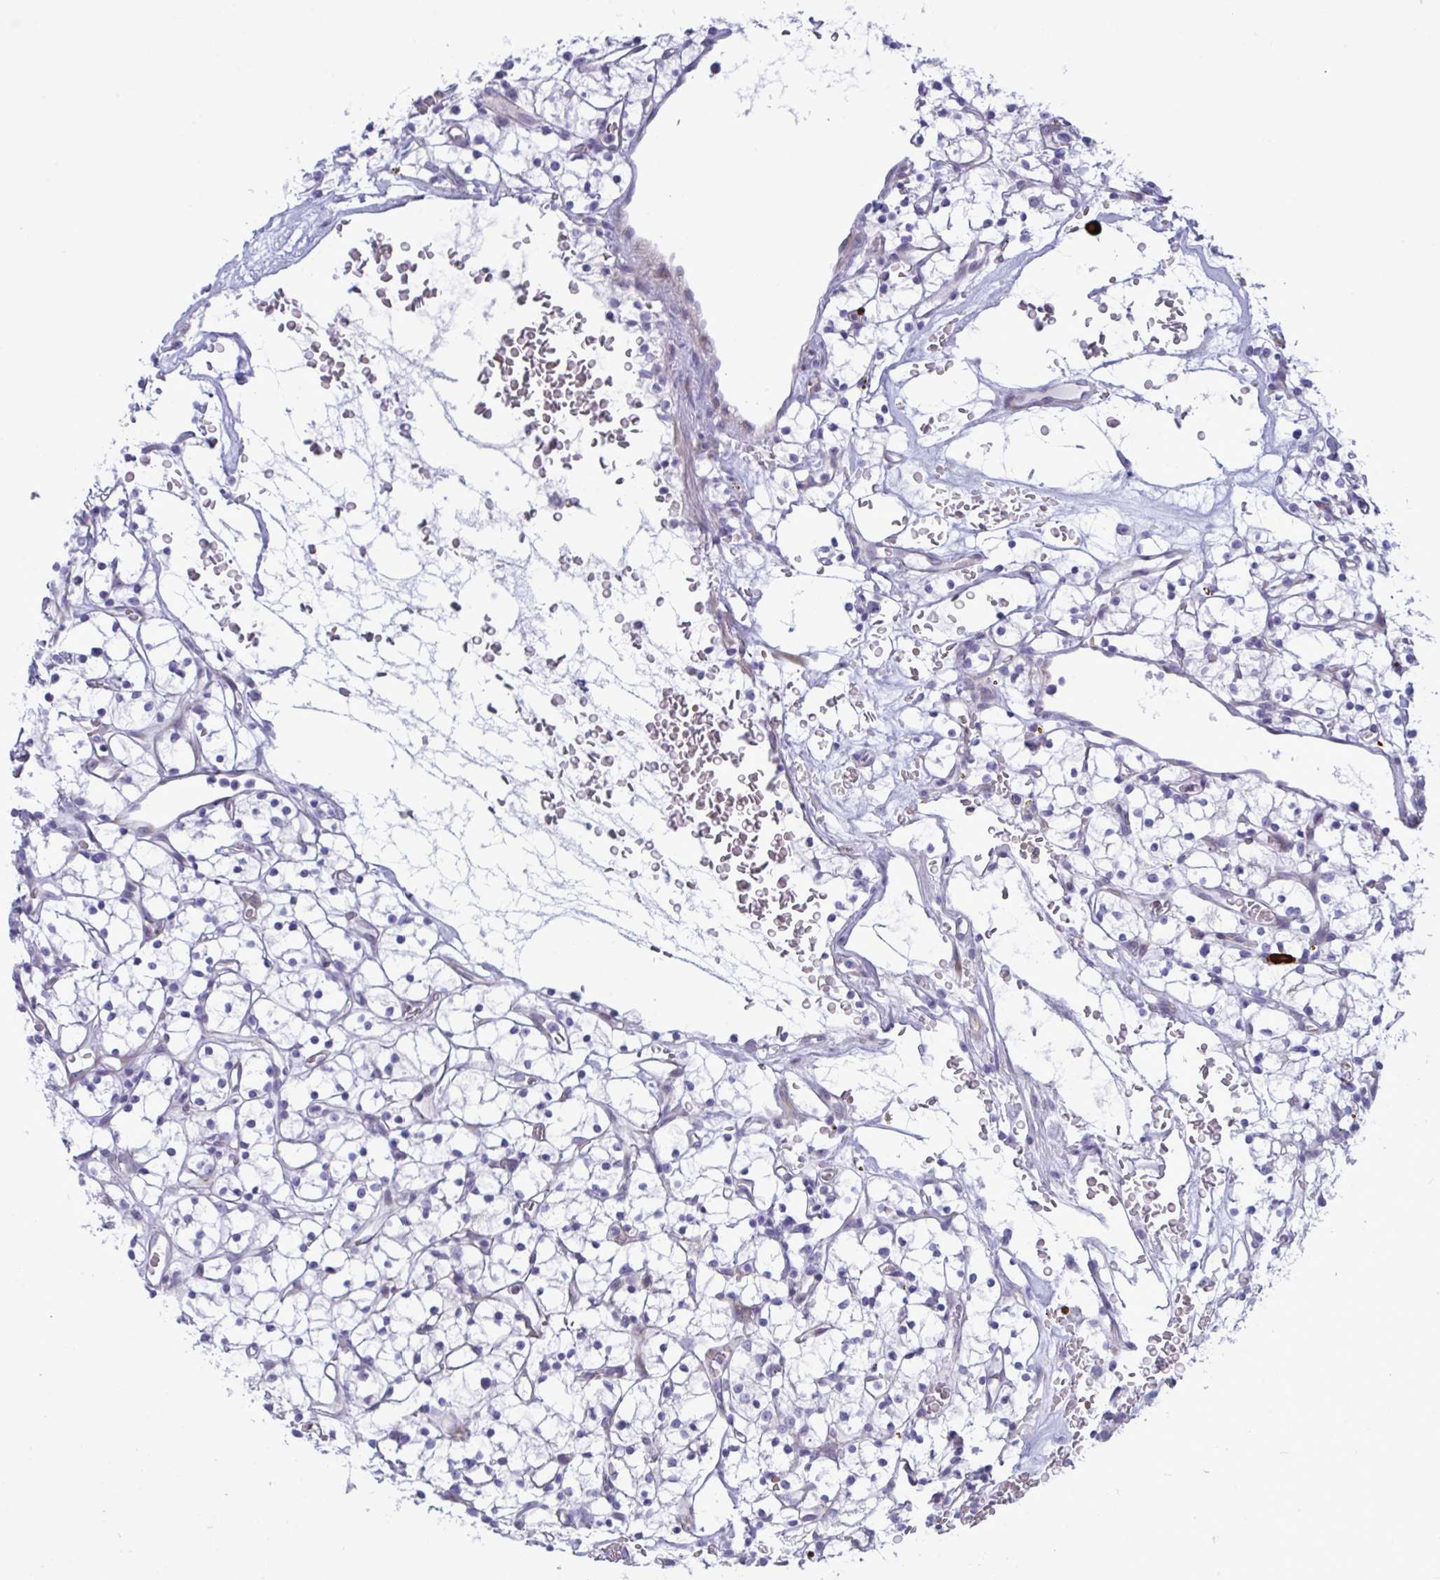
{"staining": {"intensity": "negative", "quantity": "none", "location": "none"}, "tissue": "renal cancer", "cell_type": "Tumor cells", "image_type": "cancer", "snomed": [{"axis": "morphology", "description": "Adenocarcinoma, NOS"}, {"axis": "topography", "description": "Kidney"}], "caption": "Immunohistochemical staining of renal cancer reveals no significant positivity in tumor cells. (DAB (3,3'-diaminobenzidine) immunohistochemistry, high magnification).", "gene": "ZNF684", "patient": {"sex": "female", "age": 64}}